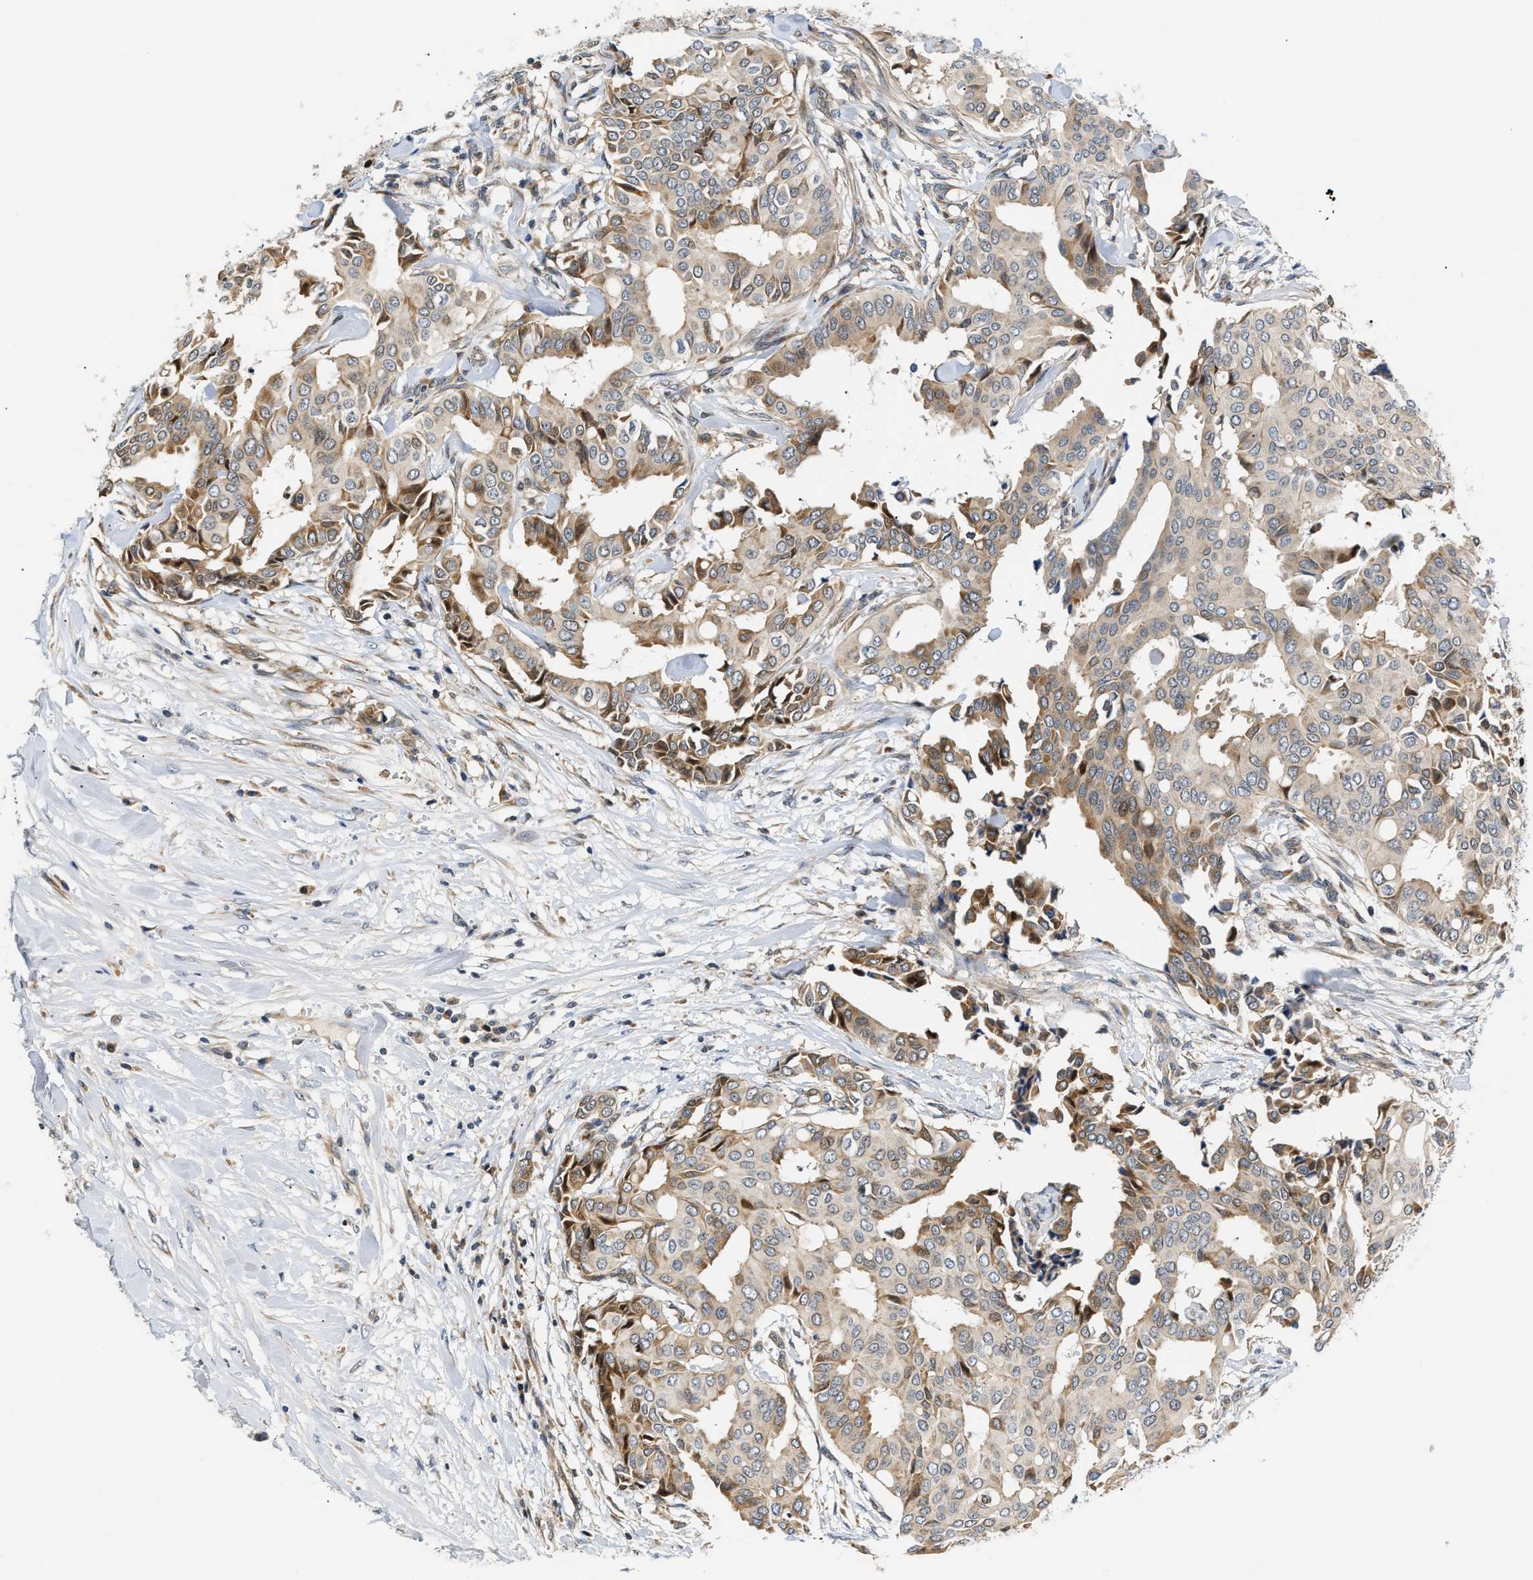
{"staining": {"intensity": "moderate", "quantity": ">75%", "location": "cytoplasmic/membranous"}, "tissue": "head and neck cancer", "cell_type": "Tumor cells", "image_type": "cancer", "snomed": [{"axis": "morphology", "description": "Adenocarcinoma, NOS"}, {"axis": "topography", "description": "Salivary gland"}, {"axis": "topography", "description": "Head-Neck"}], "caption": "Immunohistochemical staining of human head and neck adenocarcinoma demonstrates moderate cytoplasmic/membranous protein staining in approximately >75% of tumor cells.", "gene": "TNIP2", "patient": {"sex": "female", "age": 59}}